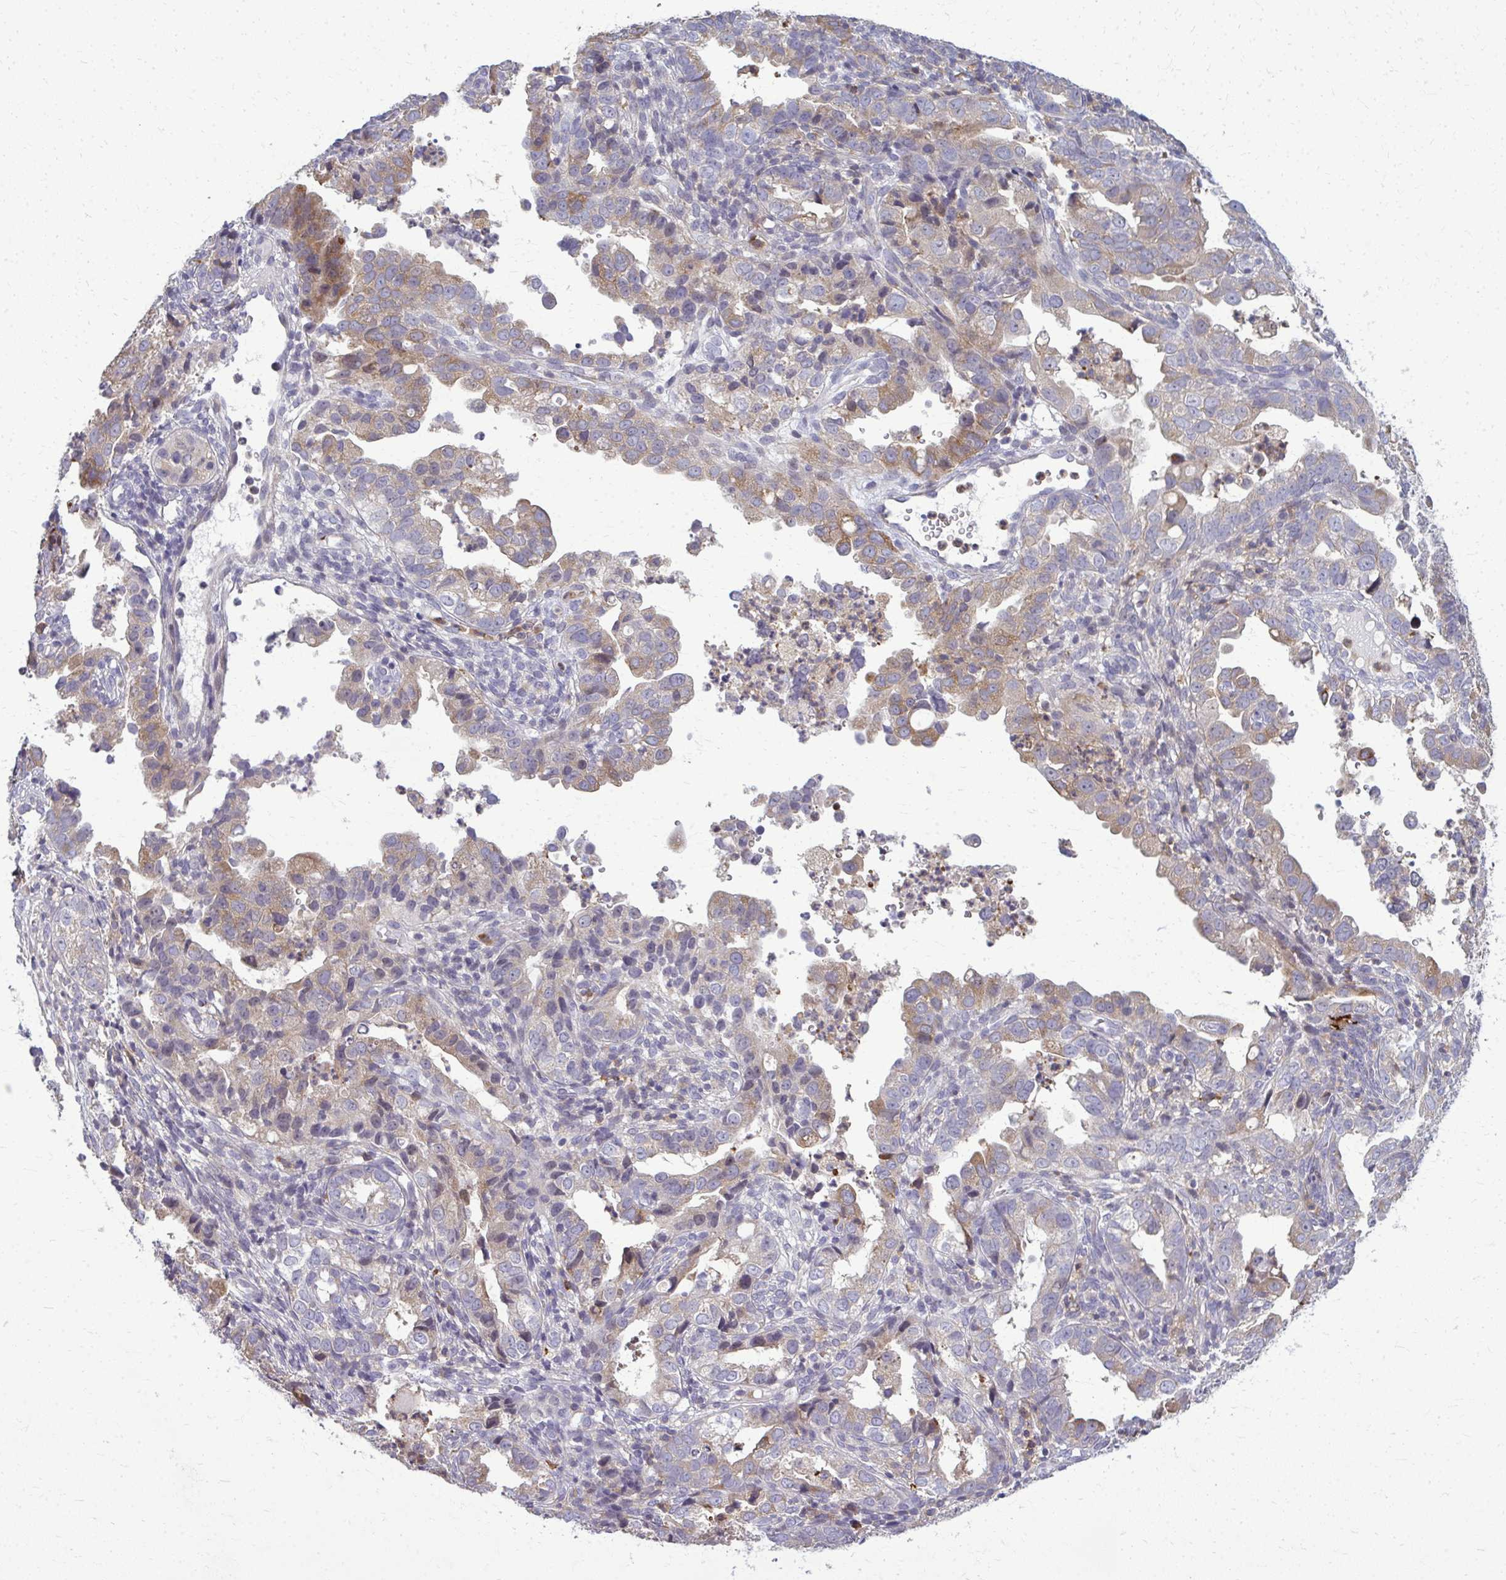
{"staining": {"intensity": "moderate", "quantity": "<25%", "location": "cytoplasmic/membranous"}, "tissue": "endometrial cancer", "cell_type": "Tumor cells", "image_type": "cancer", "snomed": [{"axis": "morphology", "description": "Adenocarcinoma, NOS"}, {"axis": "topography", "description": "Endometrium"}], "caption": "Immunohistochemistry (IHC) (DAB (3,3'-diaminobenzidine)) staining of human endometrial cancer shows moderate cytoplasmic/membranous protein expression in approximately <25% of tumor cells.", "gene": "AP5M1", "patient": {"sex": "female", "age": 57}}